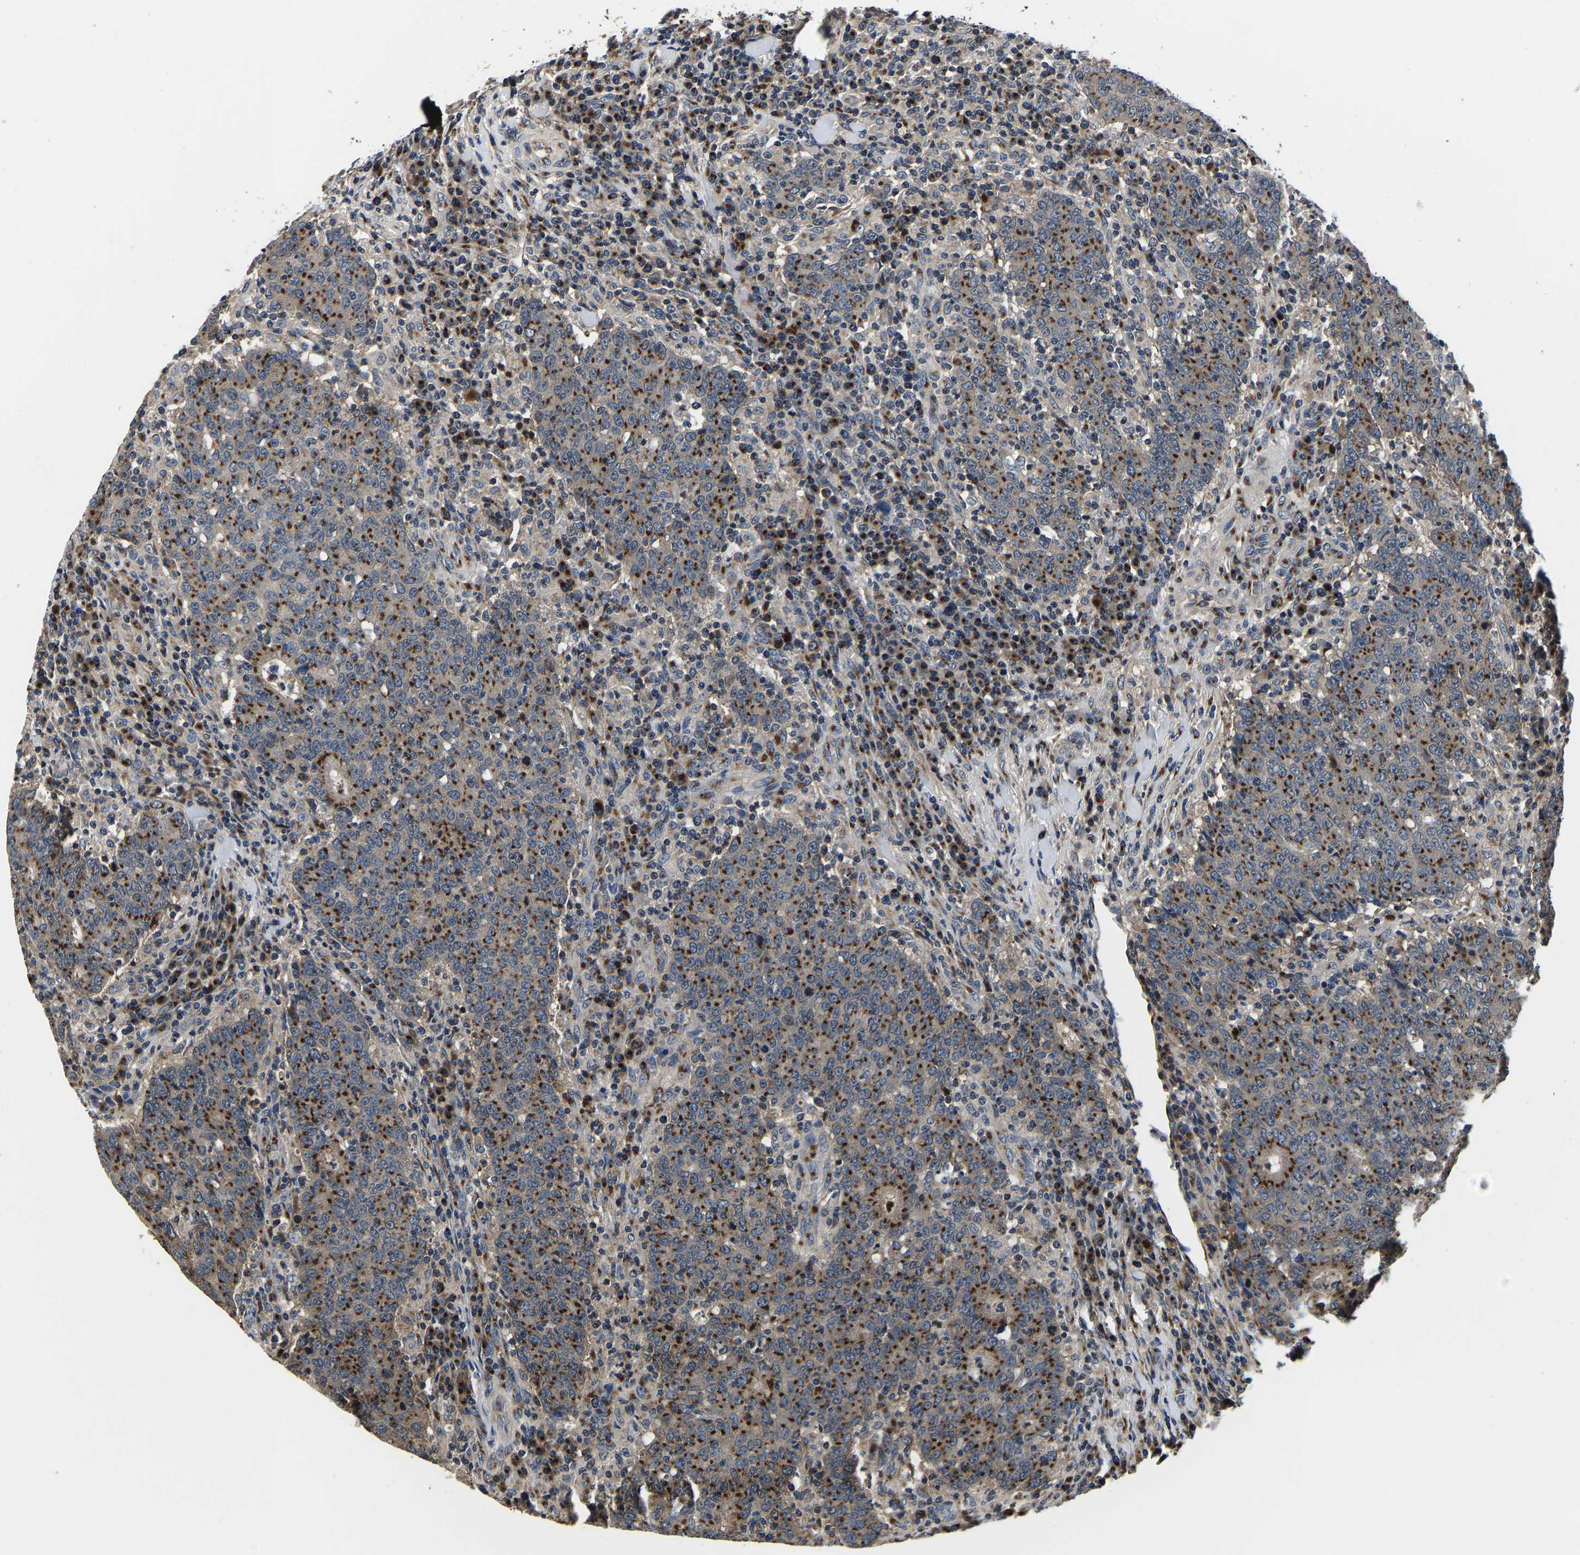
{"staining": {"intensity": "strong", "quantity": ">75%", "location": "cytoplasmic/membranous"}, "tissue": "colorectal cancer", "cell_type": "Tumor cells", "image_type": "cancer", "snomed": [{"axis": "morphology", "description": "Adenocarcinoma, NOS"}, {"axis": "topography", "description": "Colon"}], "caption": "A brown stain highlights strong cytoplasmic/membranous staining of a protein in human colorectal cancer tumor cells. (DAB (3,3'-diaminobenzidine) IHC with brightfield microscopy, high magnification).", "gene": "RABAC1", "patient": {"sex": "female", "age": 75}}